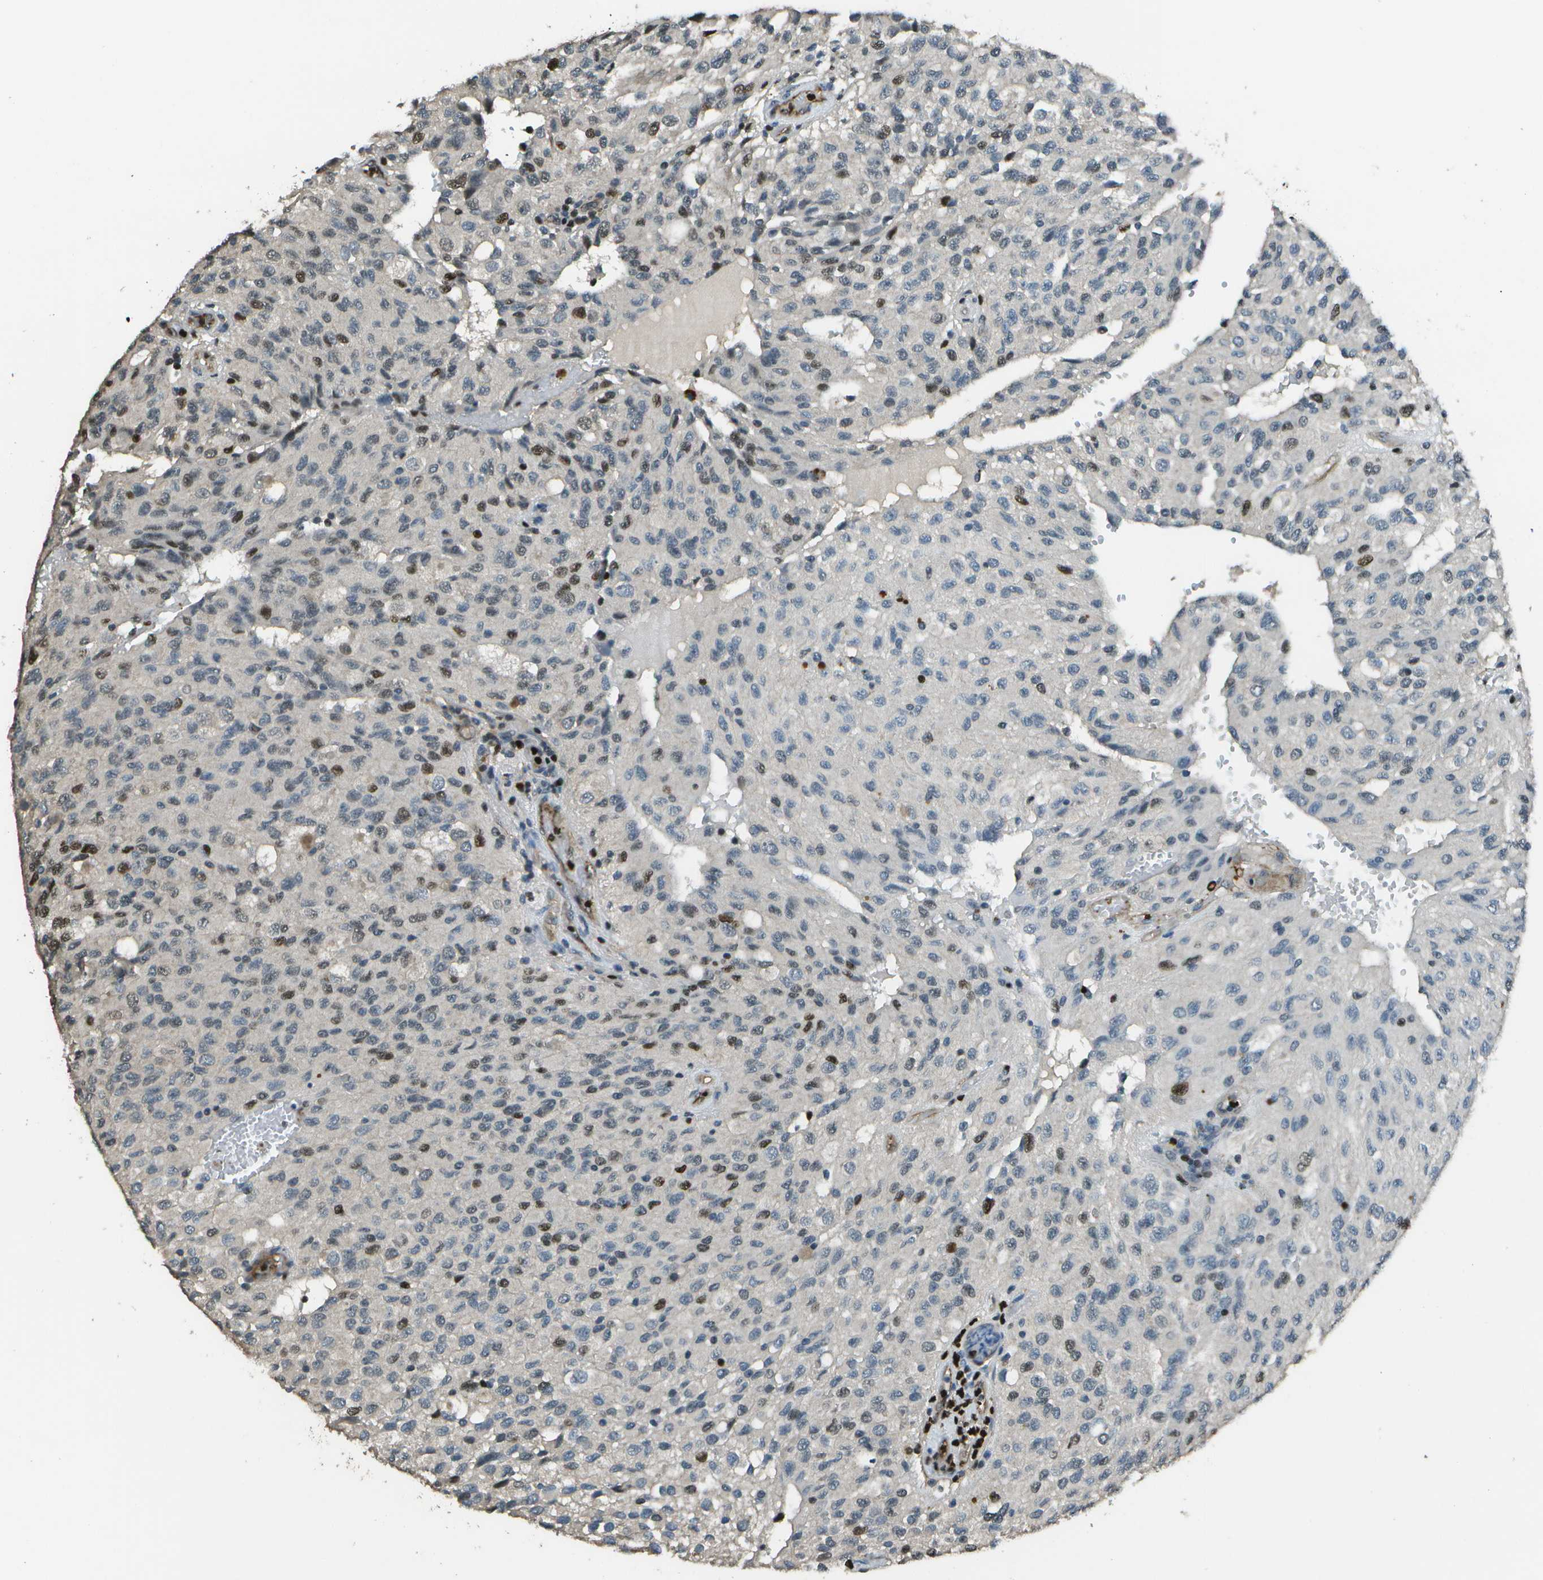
{"staining": {"intensity": "moderate", "quantity": "<25%", "location": "nuclear"}, "tissue": "glioma", "cell_type": "Tumor cells", "image_type": "cancer", "snomed": [{"axis": "morphology", "description": "Glioma, malignant, High grade"}, {"axis": "topography", "description": "Brain"}], "caption": "Immunohistochemistry (IHC) of malignant high-grade glioma demonstrates low levels of moderate nuclear expression in approximately <25% of tumor cells. (brown staining indicates protein expression, while blue staining denotes nuclei).", "gene": "PDLIM1", "patient": {"sex": "male", "age": 32}}